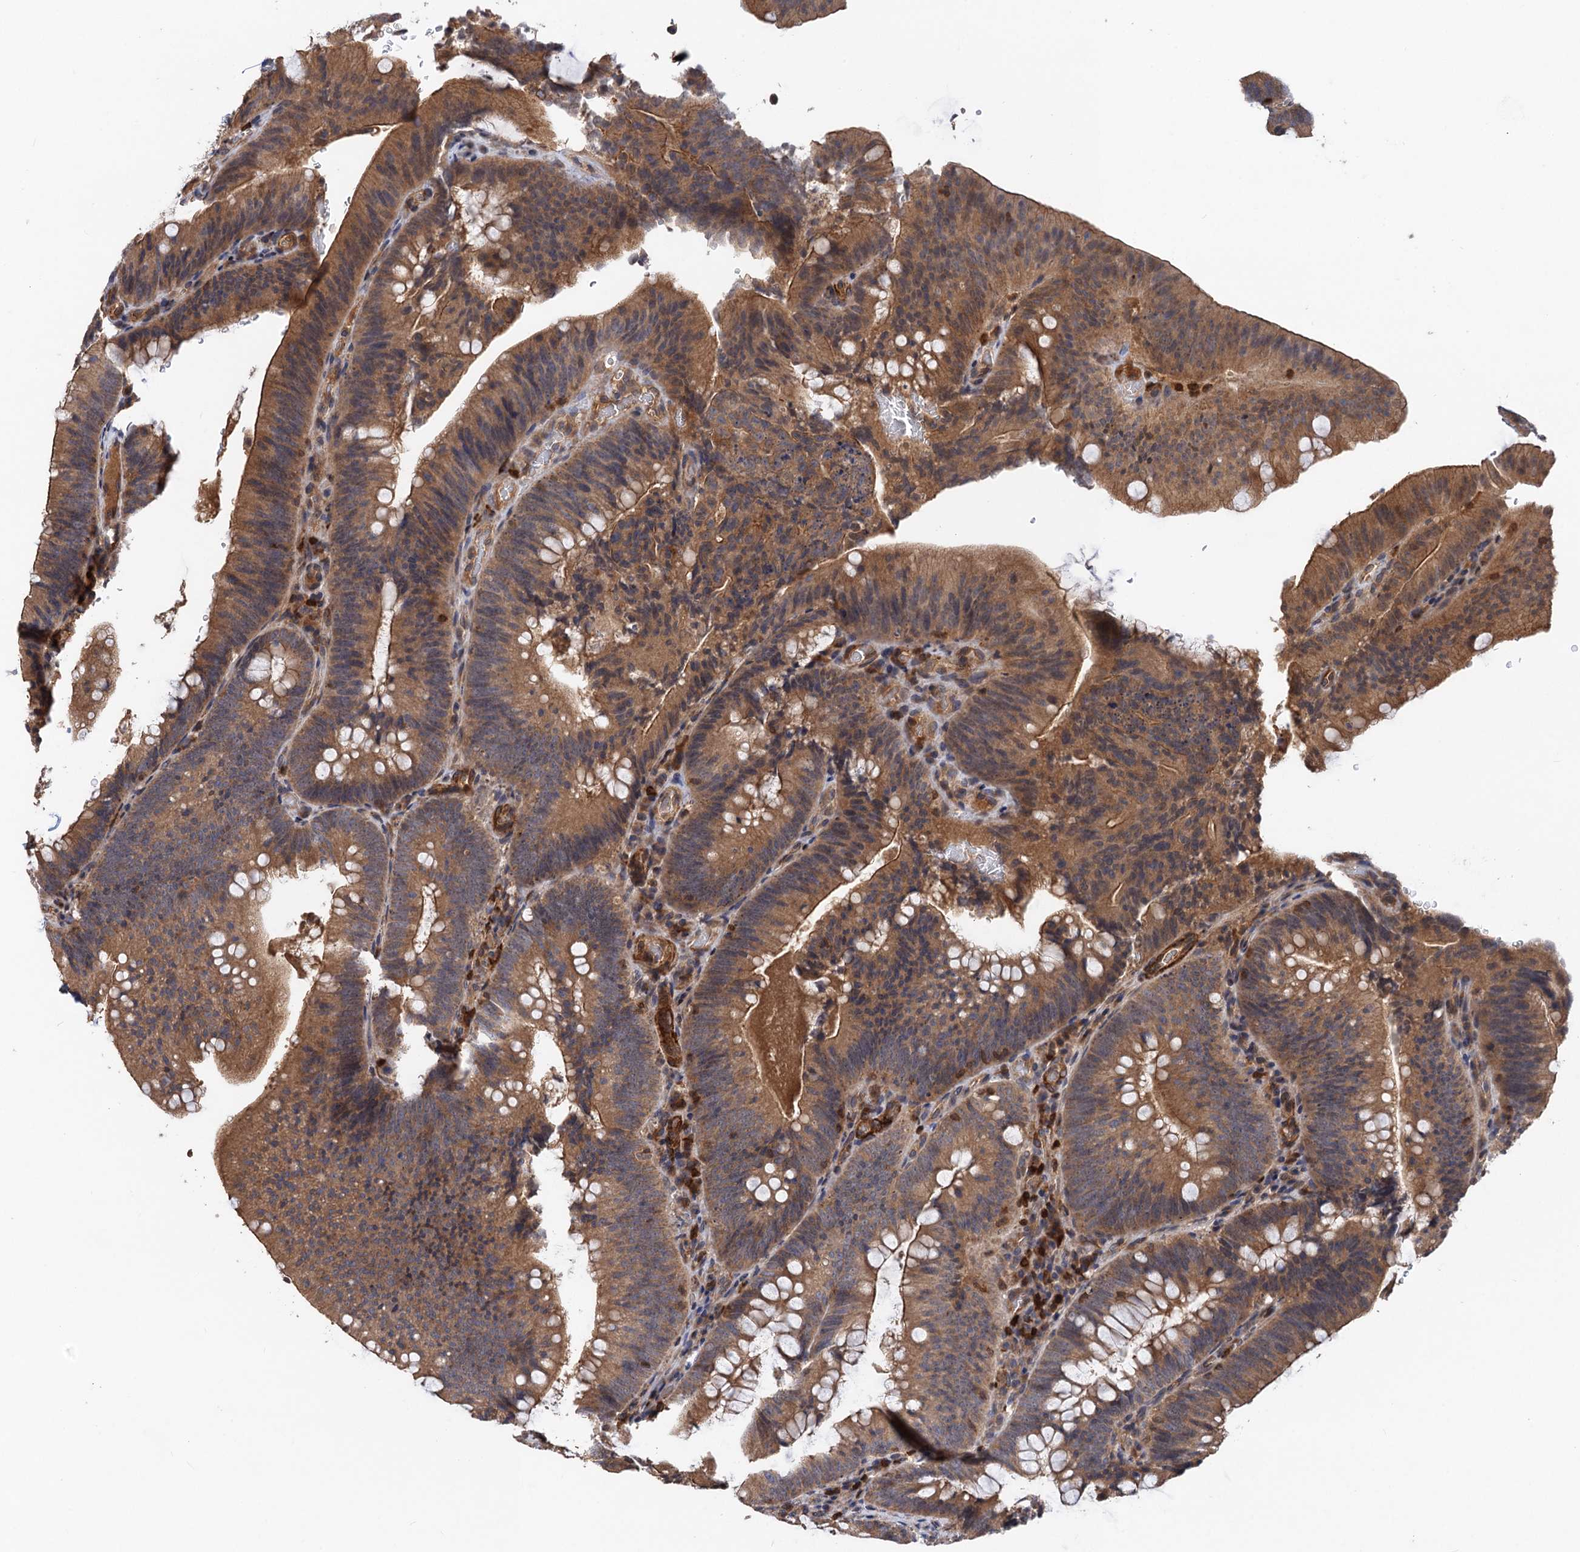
{"staining": {"intensity": "moderate", "quantity": ">75%", "location": "cytoplasmic/membranous"}, "tissue": "colorectal cancer", "cell_type": "Tumor cells", "image_type": "cancer", "snomed": [{"axis": "morphology", "description": "Normal tissue, NOS"}, {"axis": "topography", "description": "Colon"}], "caption": "Protein staining exhibits moderate cytoplasmic/membranous expression in approximately >75% of tumor cells in colorectal cancer.", "gene": "DGKA", "patient": {"sex": "female", "age": 82}}